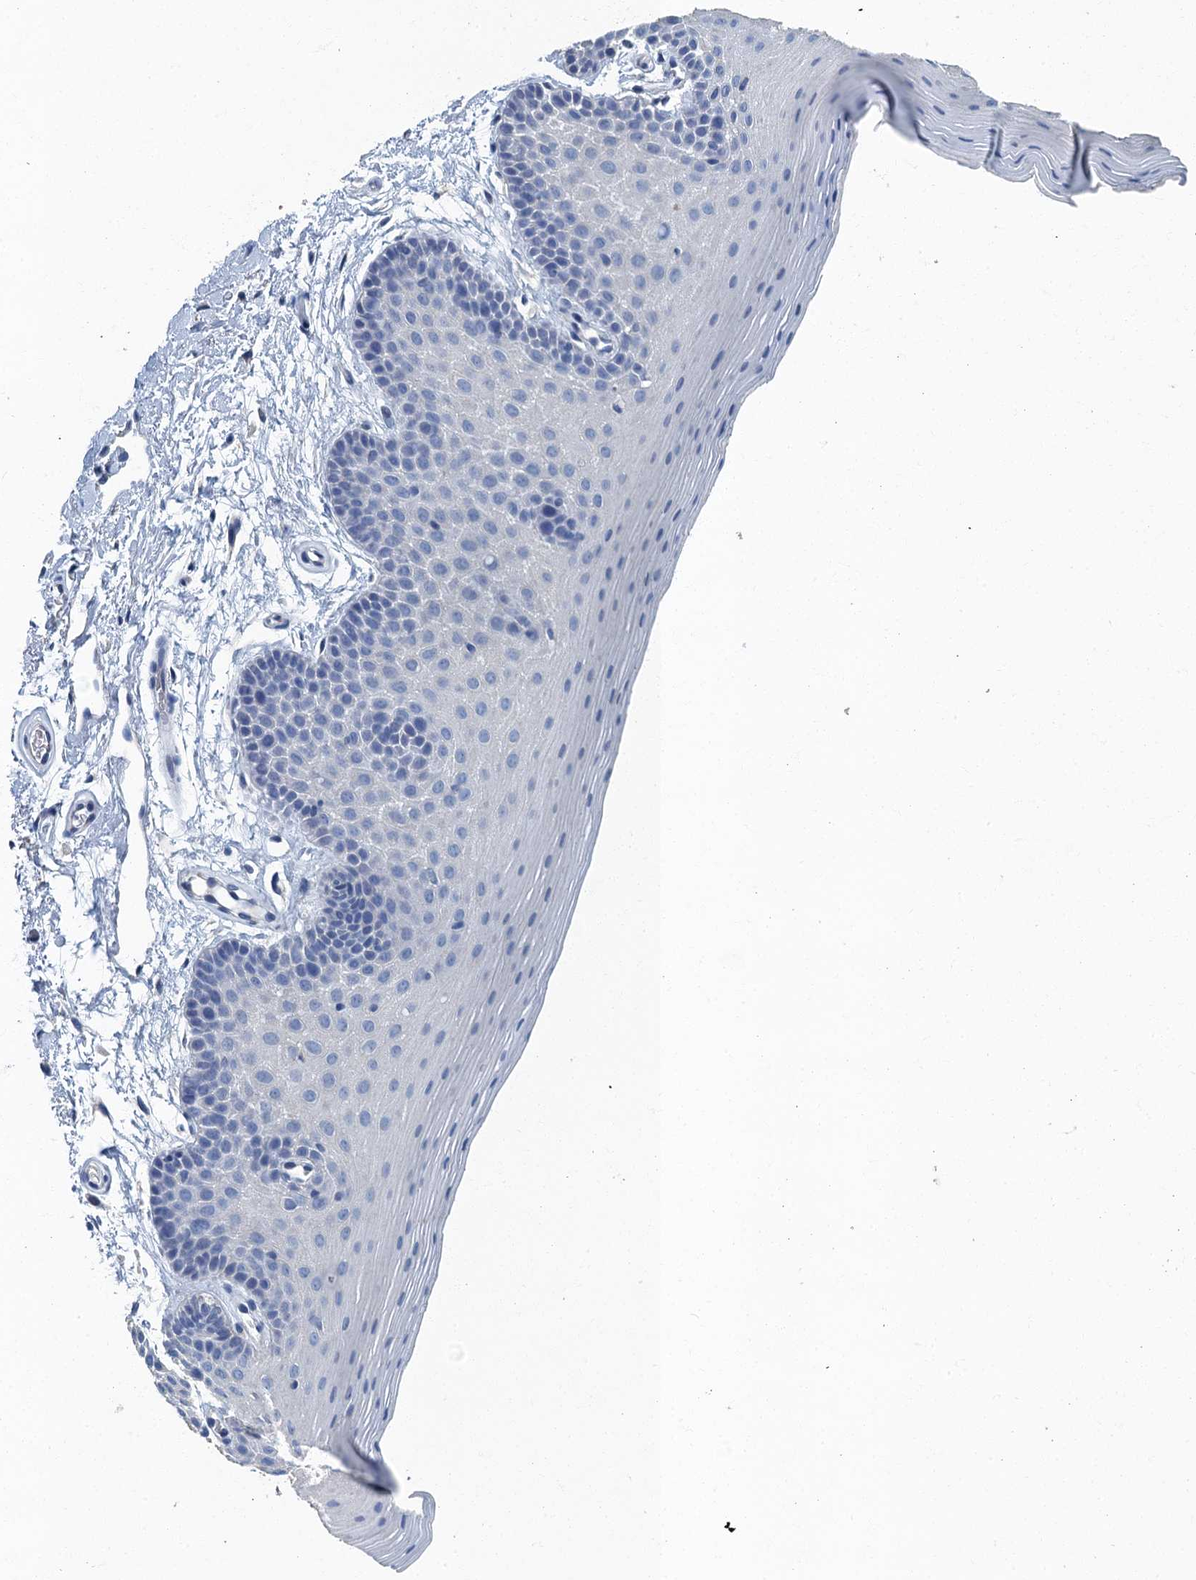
{"staining": {"intensity": "negative", "quantity": "none", "location": "none"}, "tissue": "oral mucosa", "cell_type": "Squamous epithelial cells", "image_type": "normal", "snomed": [{"axis": "morphology", "description": "Normal tissue, NOS"}, {"axis": "topography", "description": "Oral tissue"}], "caption": "Immunohistochemistry of normal human oral mucosa reveals no positivity in squamous epithelial cells.", "gene": "GADL1", "patient": {"sex": "male", "age": 62}}